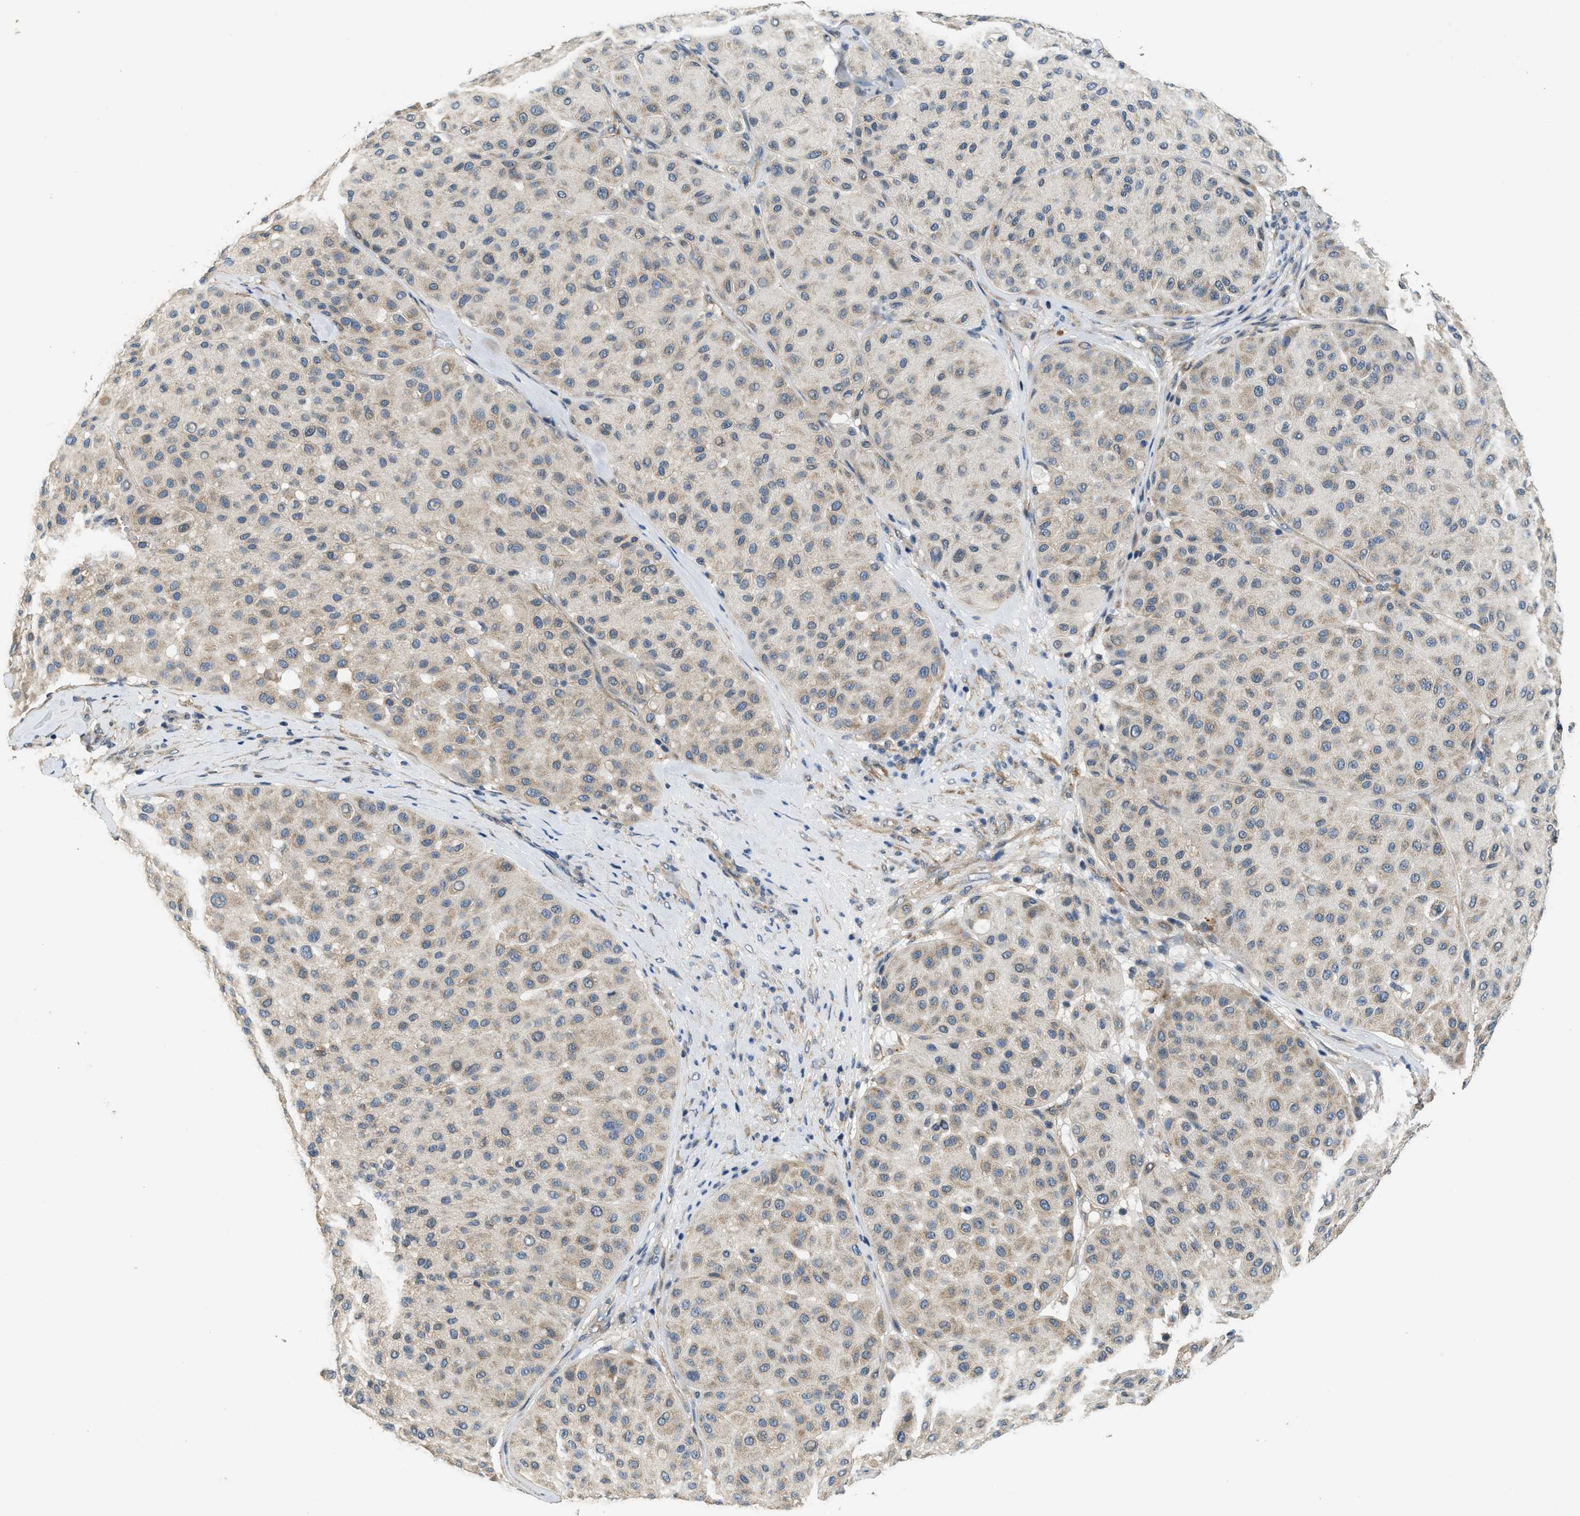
{"staining": {"intensity": "weak", "quantity": "25%-75%", "location": "cytoplasmic/membranous"}, "tissue": "melanoma", "cell_type": "Tumor cells", "image_type": "cancer", "snomed": [{"axis": "morphology", "description": "Normal tissue, NOS"}, {"axis": "morphology", "description": "Malignant melanoma, Metastatic site"}, {"axis": "topography", "description": "Skin"}], "caption": "Immunohistochemical staining of melanoma reveals low levels of weak cytoplasmic/membranous protein positivity in about 25%-75% of tumor cells. The staining was performed using DAB (3,3'-diaminobenzidine), with brown indicating positive protein expression. Nuclei are stained blue with hematoxylin.", "gene": "SSH2", "patient": {"sex": "male", "age": 41}}